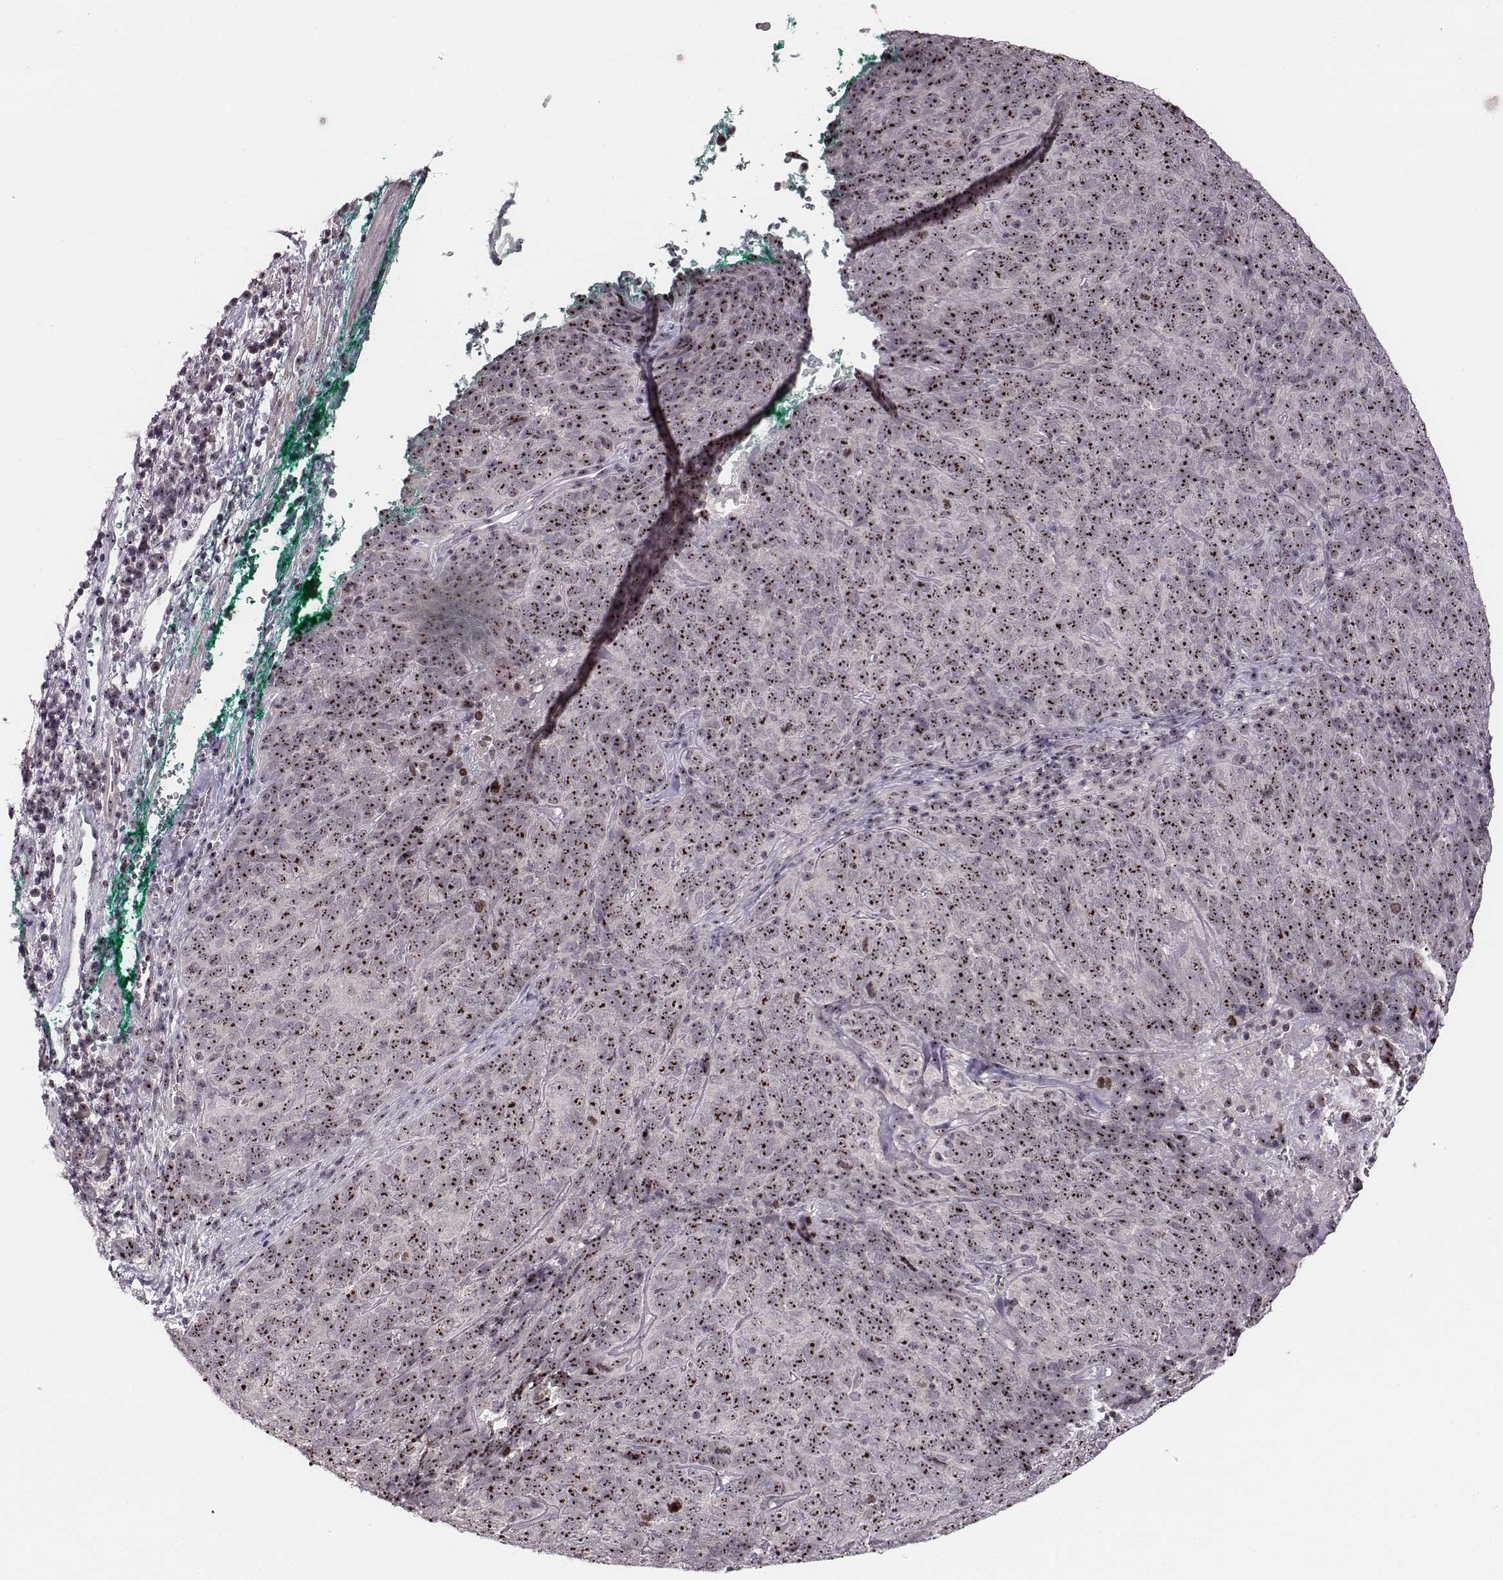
{"staining": {"intensity": "moderate", "quantity": ">75%", "location": "nuclear"}, "tissue": "skin cancer", "cell_type": "Tumor cells", "image_type": "cancer", "snomed": [{"axis": "morphology", "description": "Squamous cell carcinoma, NOS"}, {"axis": "topography", "description": "Skin"}, {"axis": "topography", "description": "Anal"}], "caption": "Protein expression analysis of squamous cell carcinoma (skin) exhibits moderate nuclear expression in approximately >75% of tumor cells.", "gene": "NOP56", "patient": {"sex": "female", "age": 51}}